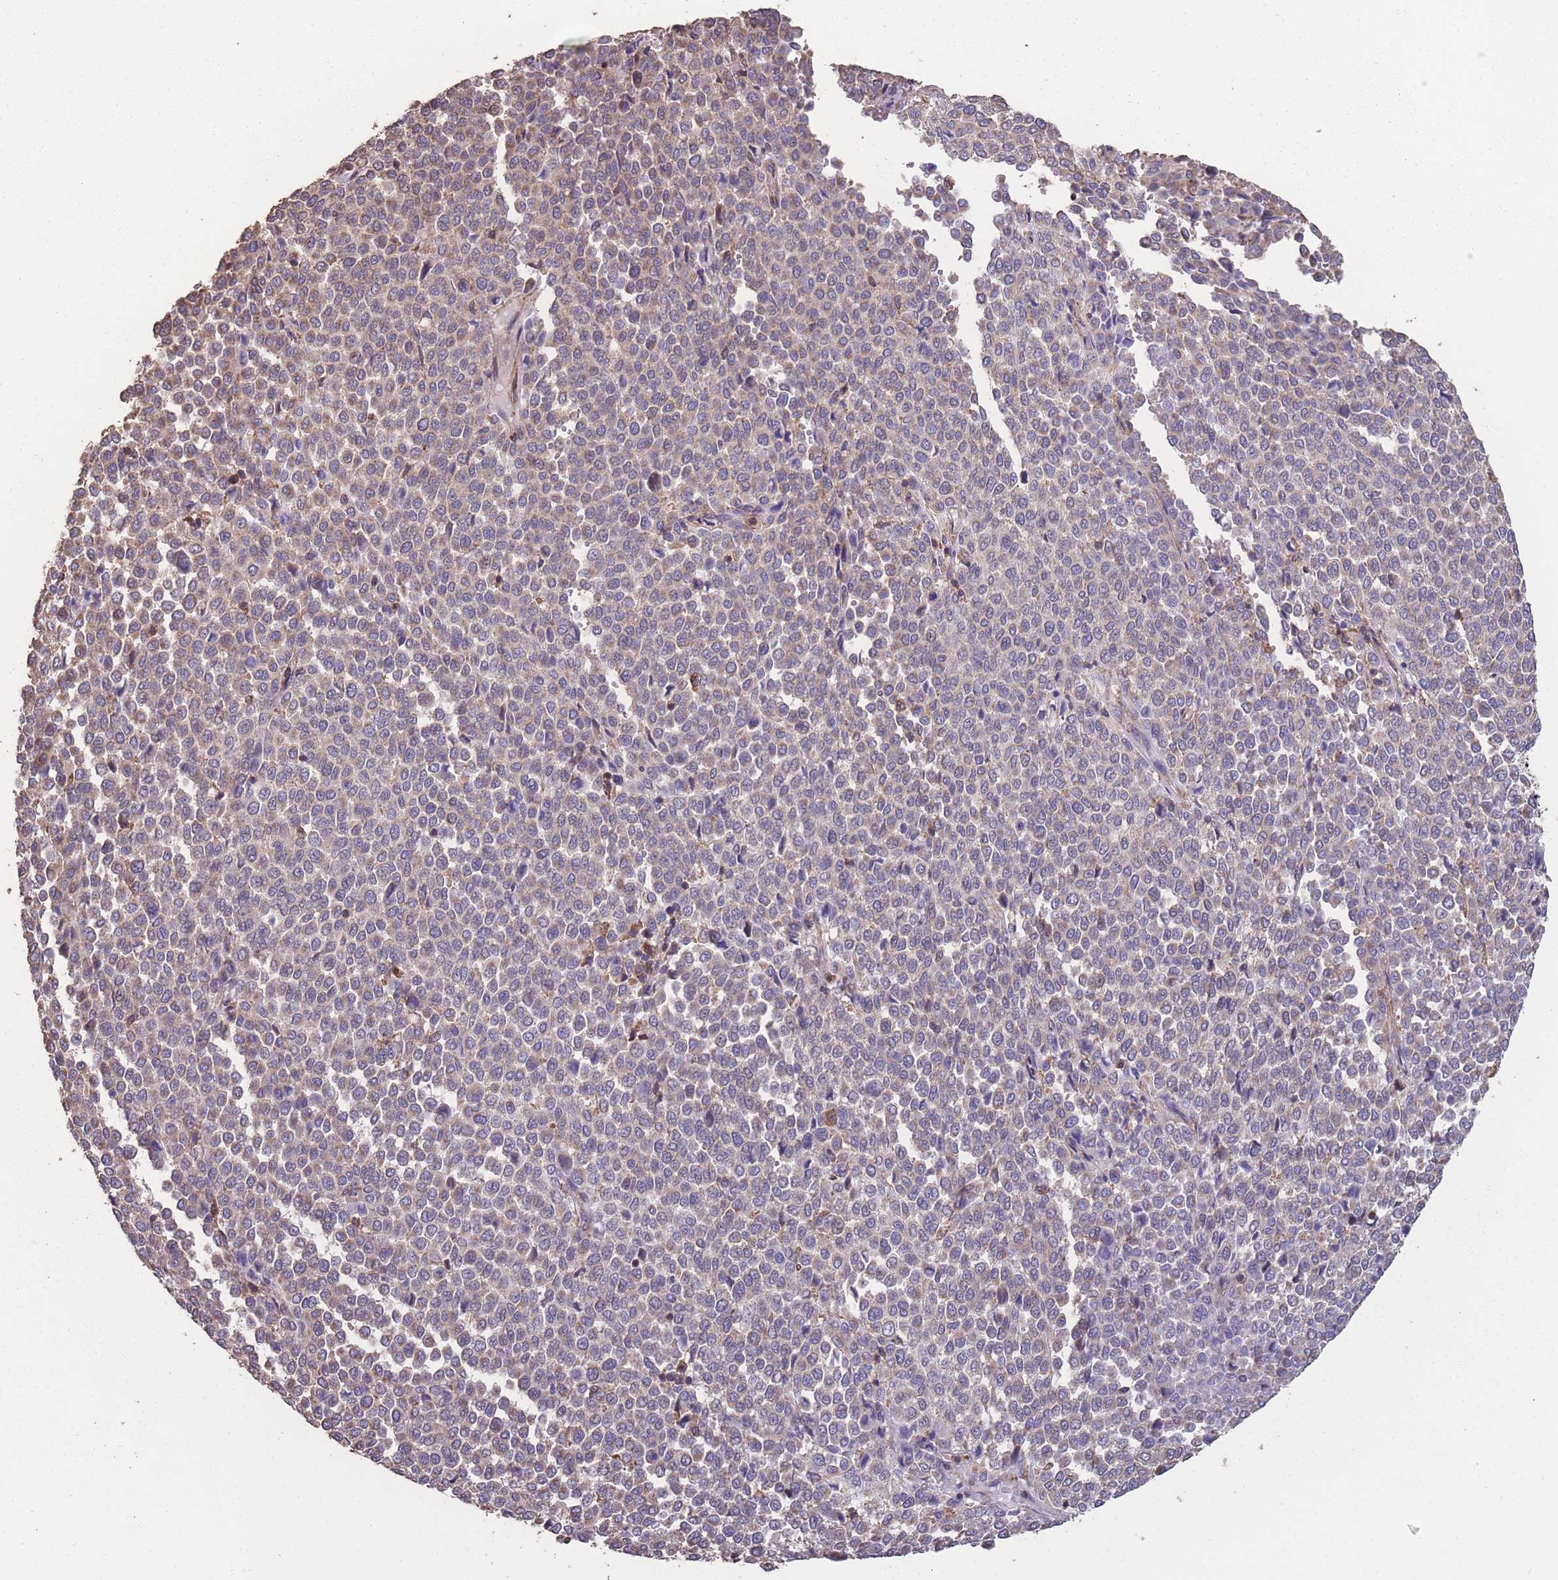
{"staining": {"intensity": "weak", "quantity": "<25%", "location": "cytoplasmic/membranous"}, "tissue": "melanoma", "cell_type": "Tumor cells", "image_type": "cancer", "snomed": [{"axis": "morphology", "description": "Malignant melanoma, Metastatic site"}, {"axis": "topography", "description": "Pancreas"}], "caption": "This is an IHC histopathology image of melanoma. There is no expression in tumor cells.", "gene": "NUDT21", "patient": {"sex": "female", "age": 30}}